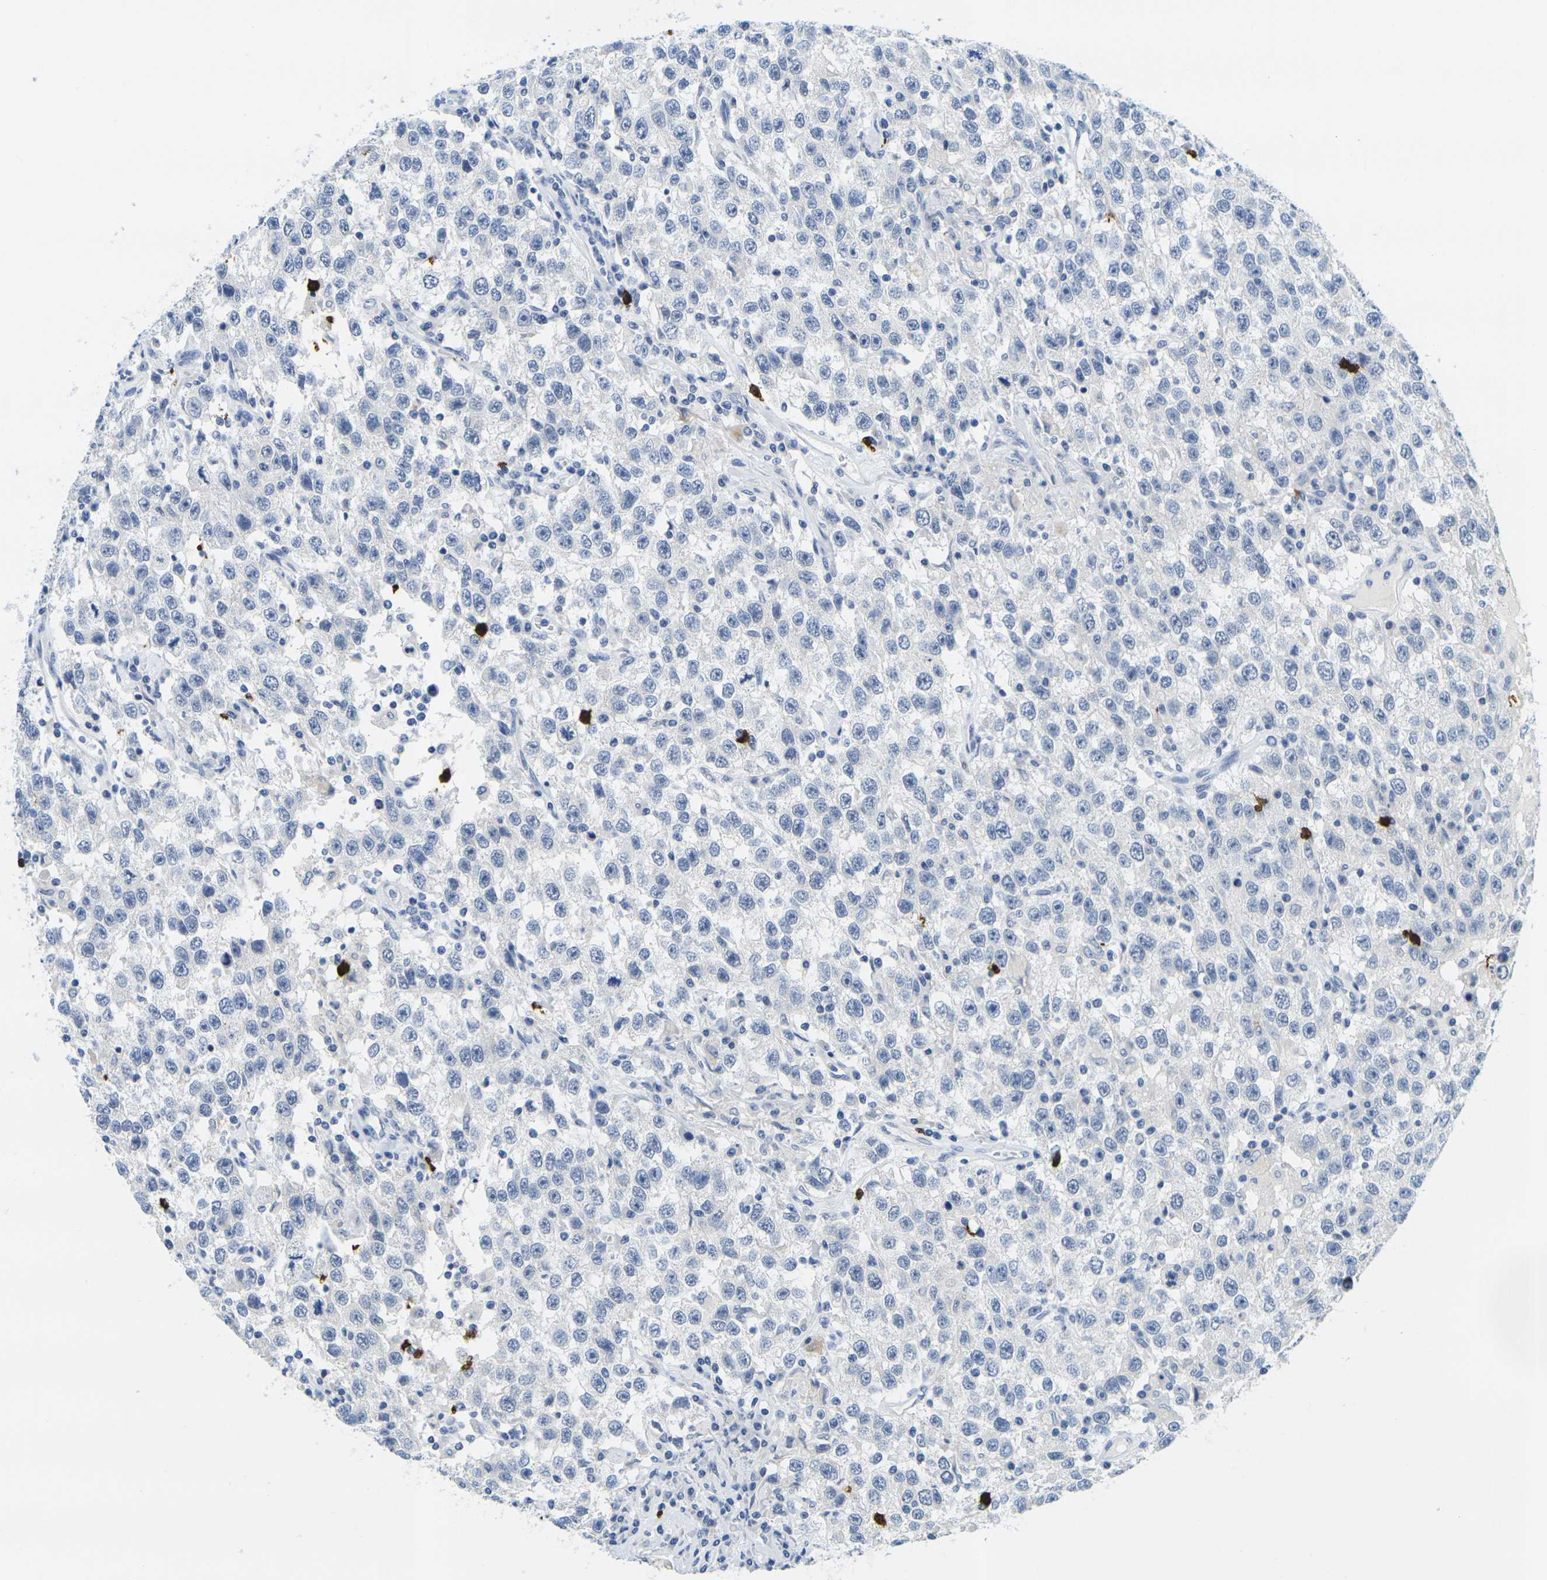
{"staining": {"intensity": "negative", "quantity": "none", "location": "none"}, "tissue": "testis cancer", "cell_type": "Tumor cells", "image_type": "cancer", "snomed": [{"axis": "morphology", "description": "Seminoma, NOS"}, {"axis": "topography", "description": "Testis"}], "caption": "Tumor cells show no significant expression in seminoma (testis).", "gene": "GPR15", "patient": {"sex": "male", "age": 41}}